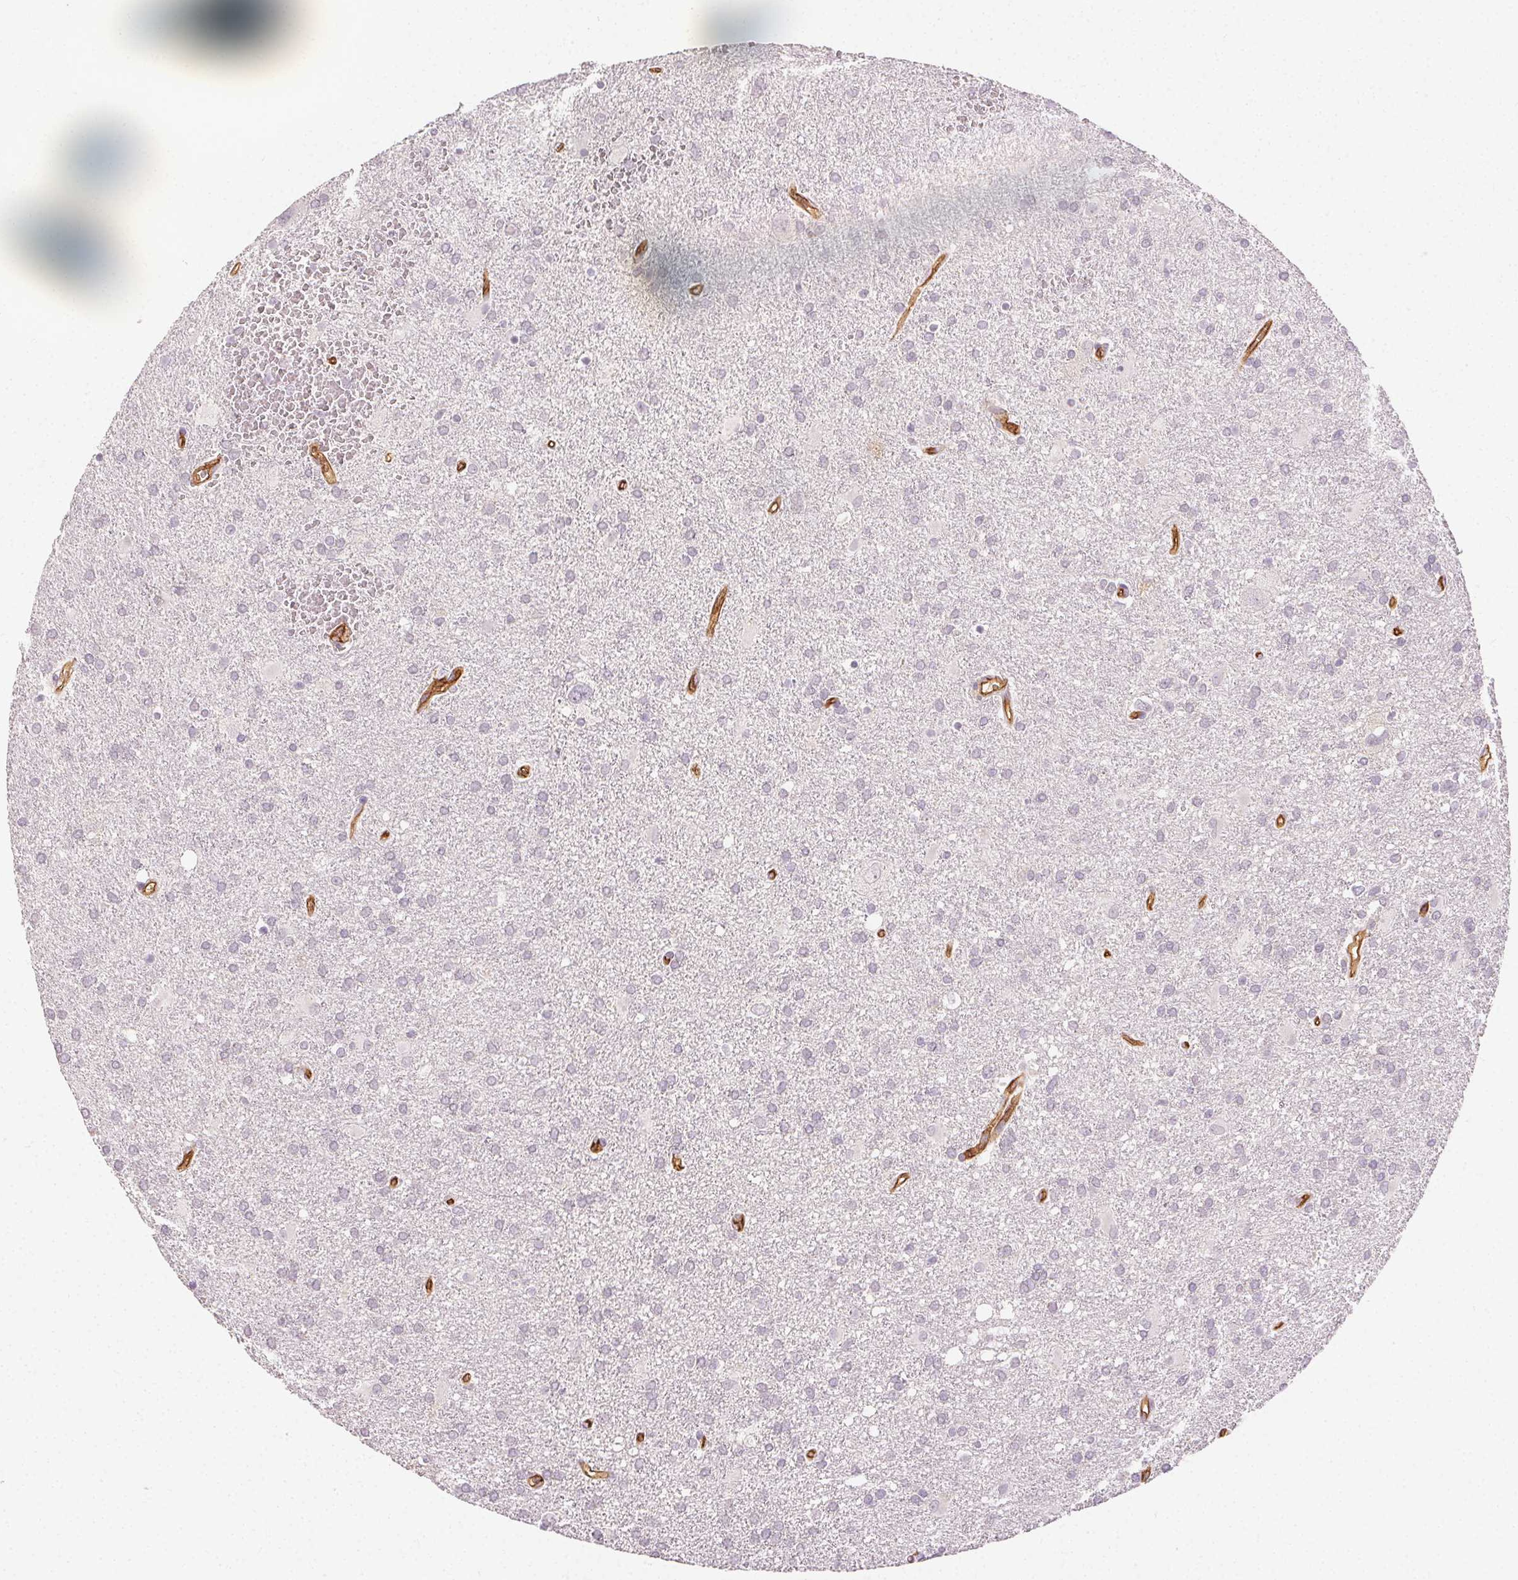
{"staining": {"intensity": "negative", "quantity": "none", "location": "none"}, "tissue": "glioma", "cell_type": "Tumor cells", "image_type": "cancer", "snomed": [{"axis": "morphology", "description": "Glioma, malignant, Low grade"}, {"axis": "topography", "description": "Brain"}], "caption": "This is a histopathology image of immunohistochemistry (IHC) staining of malignant glioma (low-grade), which shows no staining in tumor cells.", "gene": "PODXL", "patient": {"sex": "male", "age": 66}}